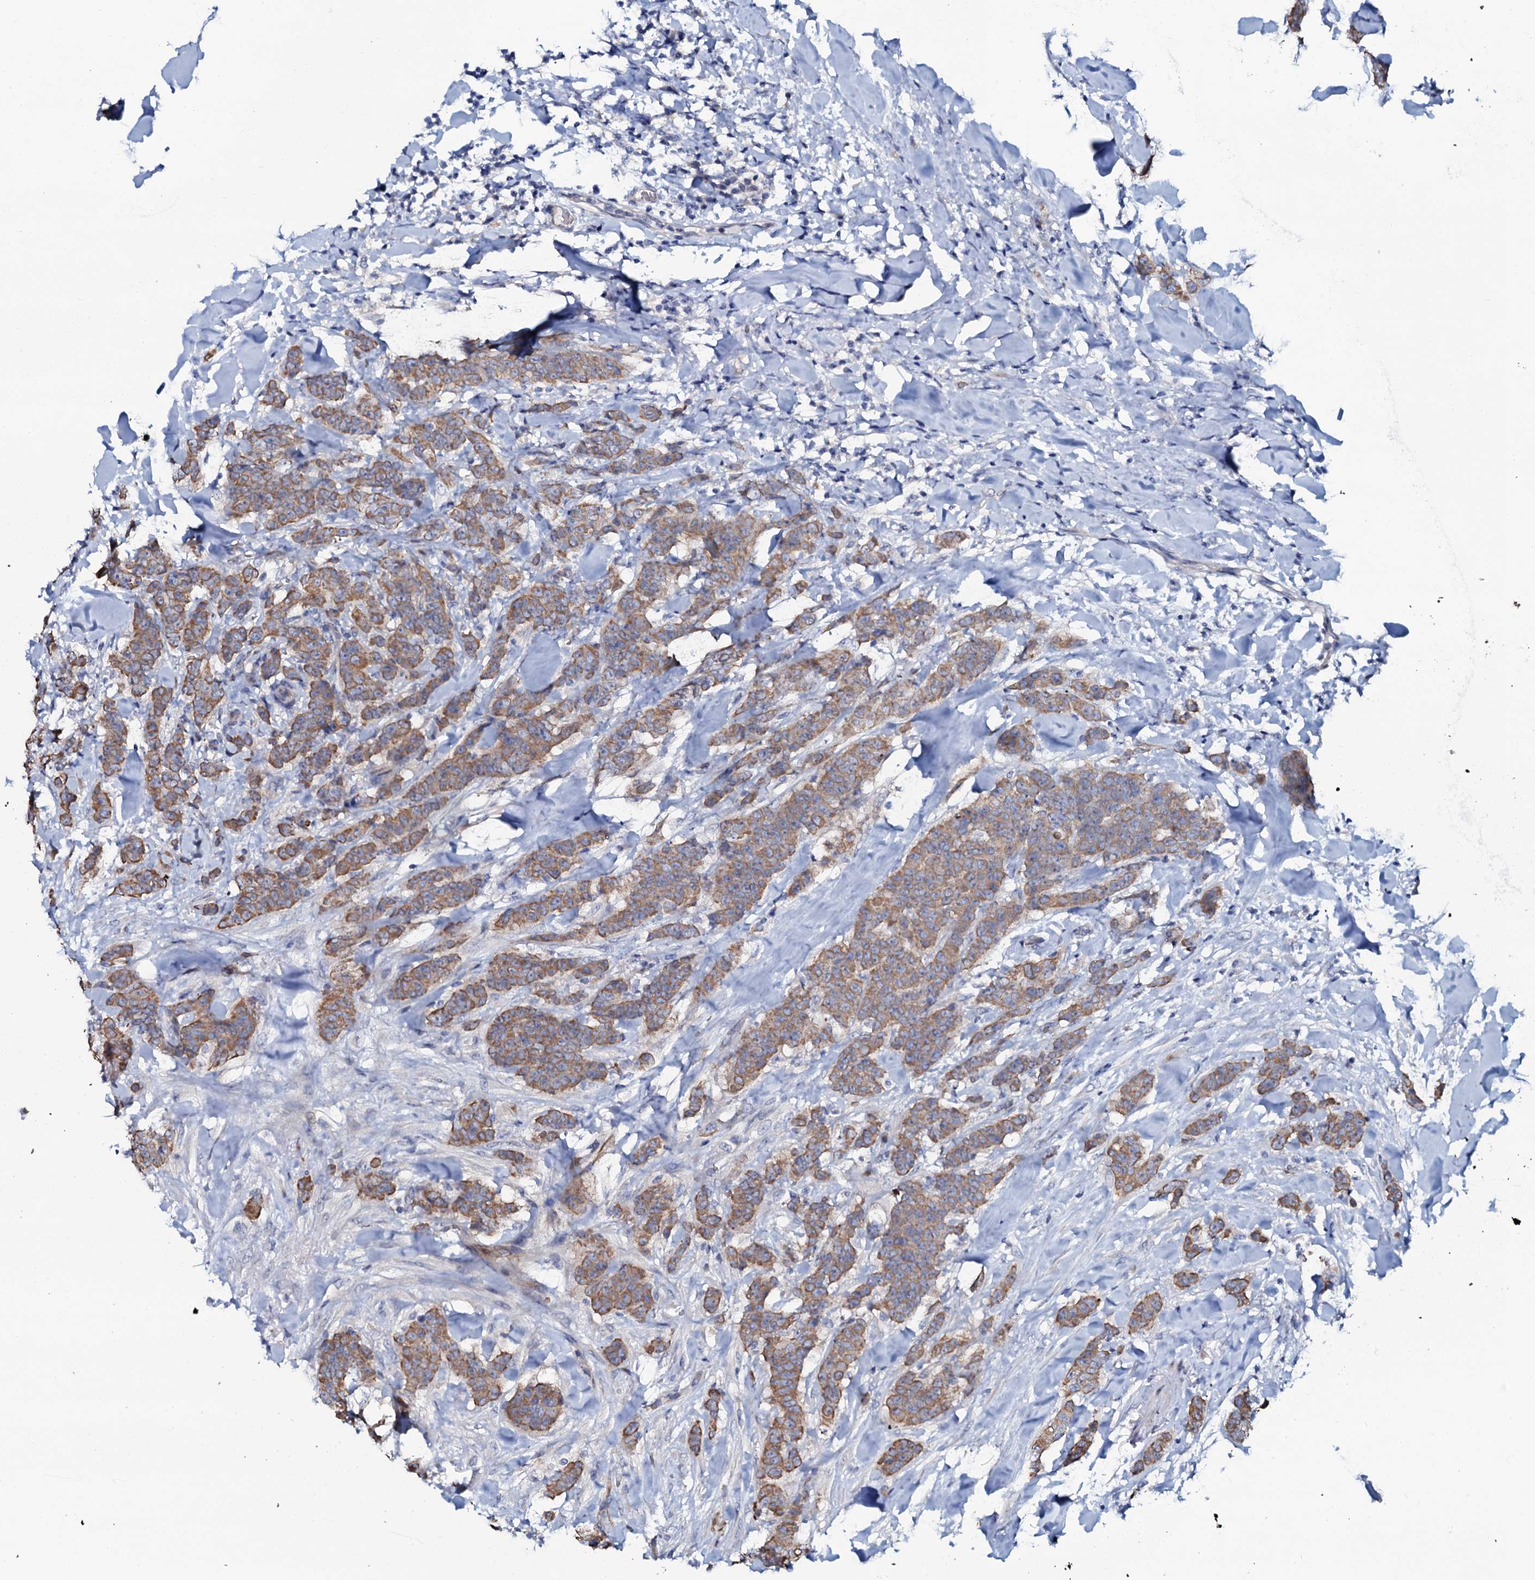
{"staining": {"intensity": "moderate", "quantity": ">75%", "location": "cytoplasmic/membranous"}, "tissue": "breast cancer", "cell_type": "Tumor cells", "image_type": "cancer", "snomed": [{"axis": "morphology", "description": "Duct carcinoma"}, {"axis": "topography", "description": "Breast"}], "caption": "A micrograph of human breast cancer stained for a protein shows moderate cytoplasmic/membranous brown staining in tumor cells.", "gene": "C10orf88", "patient": {"sex": "female", "age": 40}}